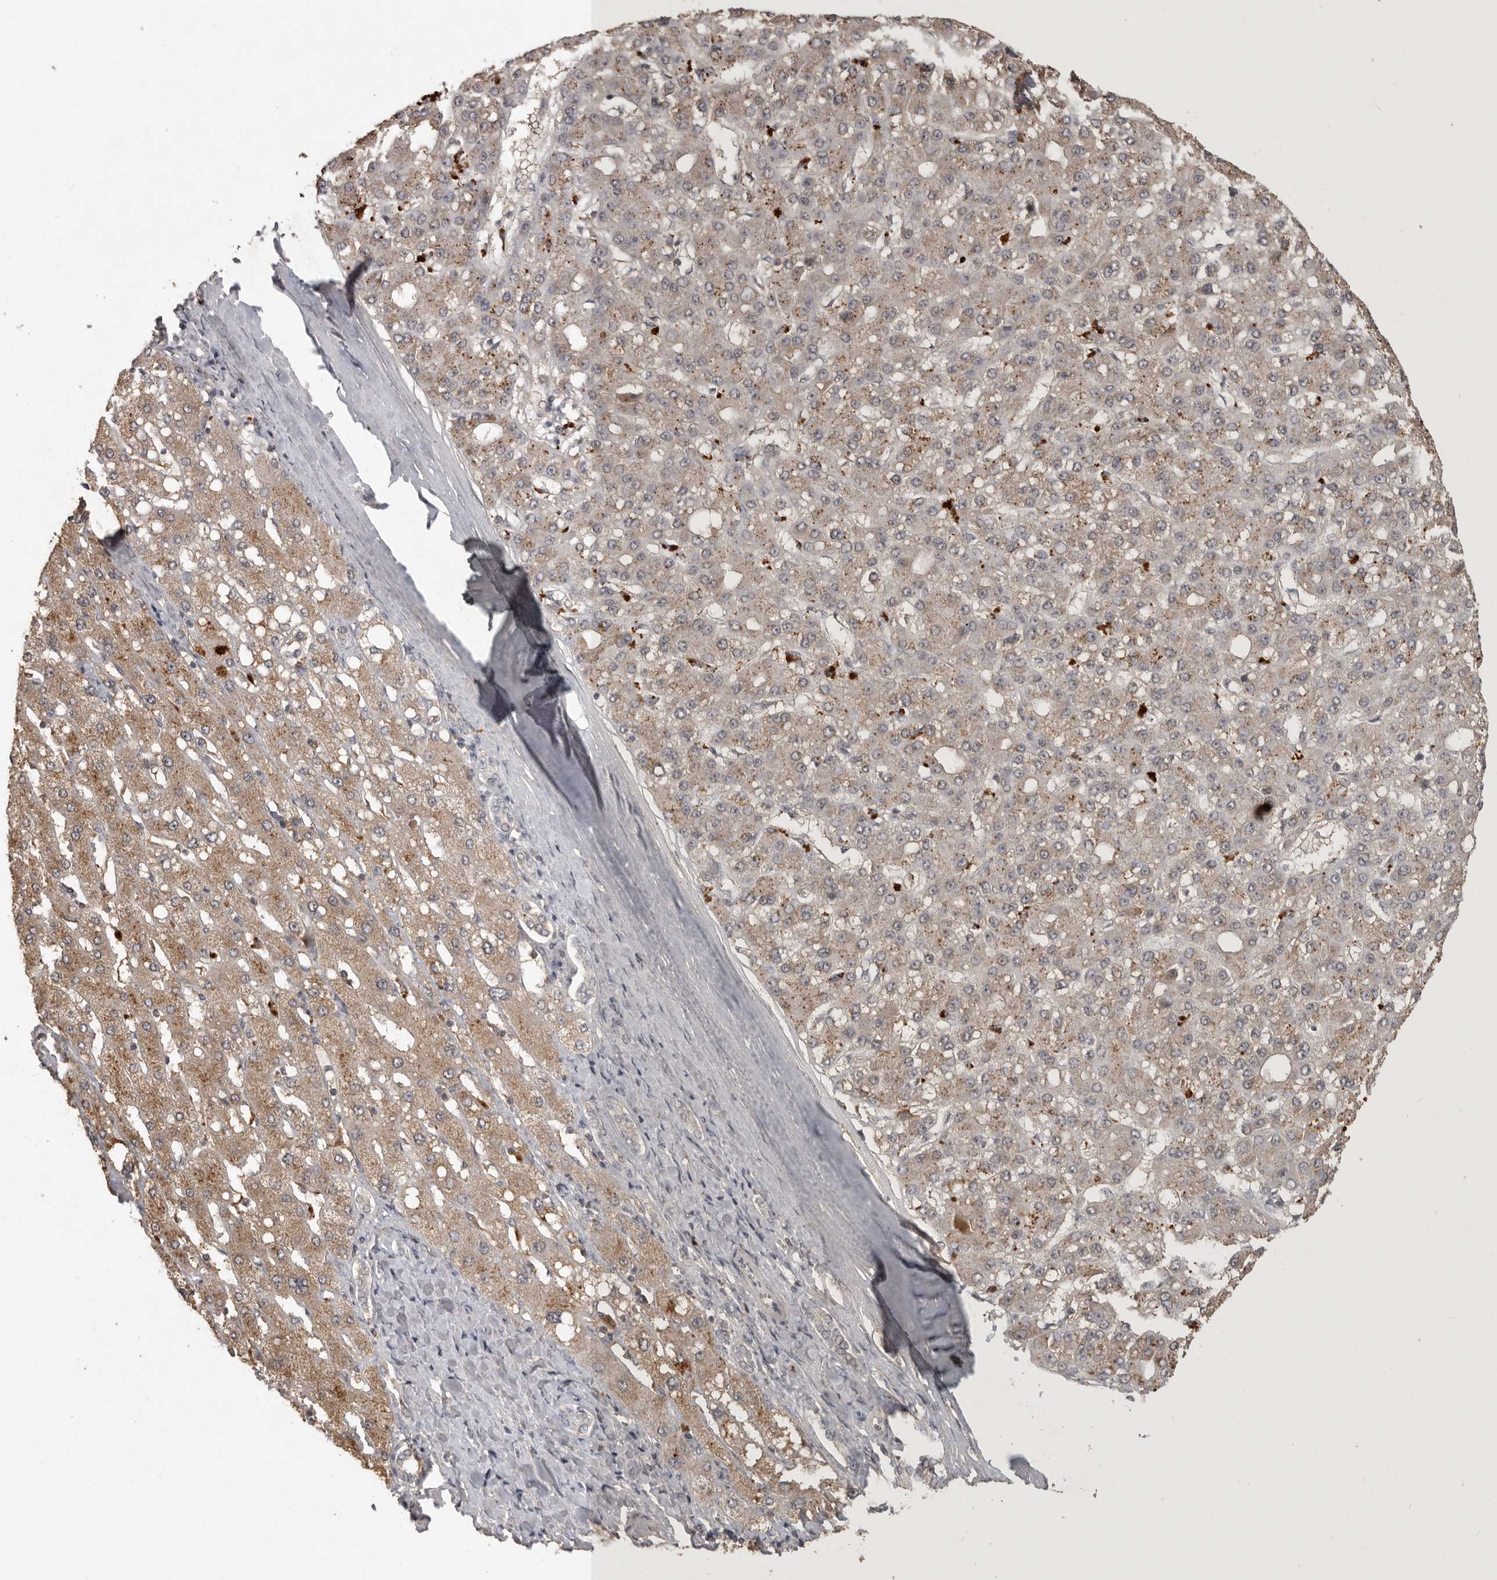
{"staining": {"intensity": "weak", "quantity": "25%-75%", "location": "cytoplasmic/membranous"}, "tissue": "liver cancer", "cell_type": "Tumor cells", "image_type": "cancer", "snomed": [{"axis": "morphology", "description": "Carcinoma, Hepatocellular, NOS"}, {"axis": "topography", "description": "Liver"}], "caption": "Weak cytoplasmic/membranous protein staining is present in about 25%-75% of tumor cells in liver hepatocellular carcinoma. (Stains: DAB in brown, nuclei in blue, Microscopy: brightfield microscopy at high magnification).", "gene": "ADAMTS4", "patient": {"sex": "male", "age": 67}}